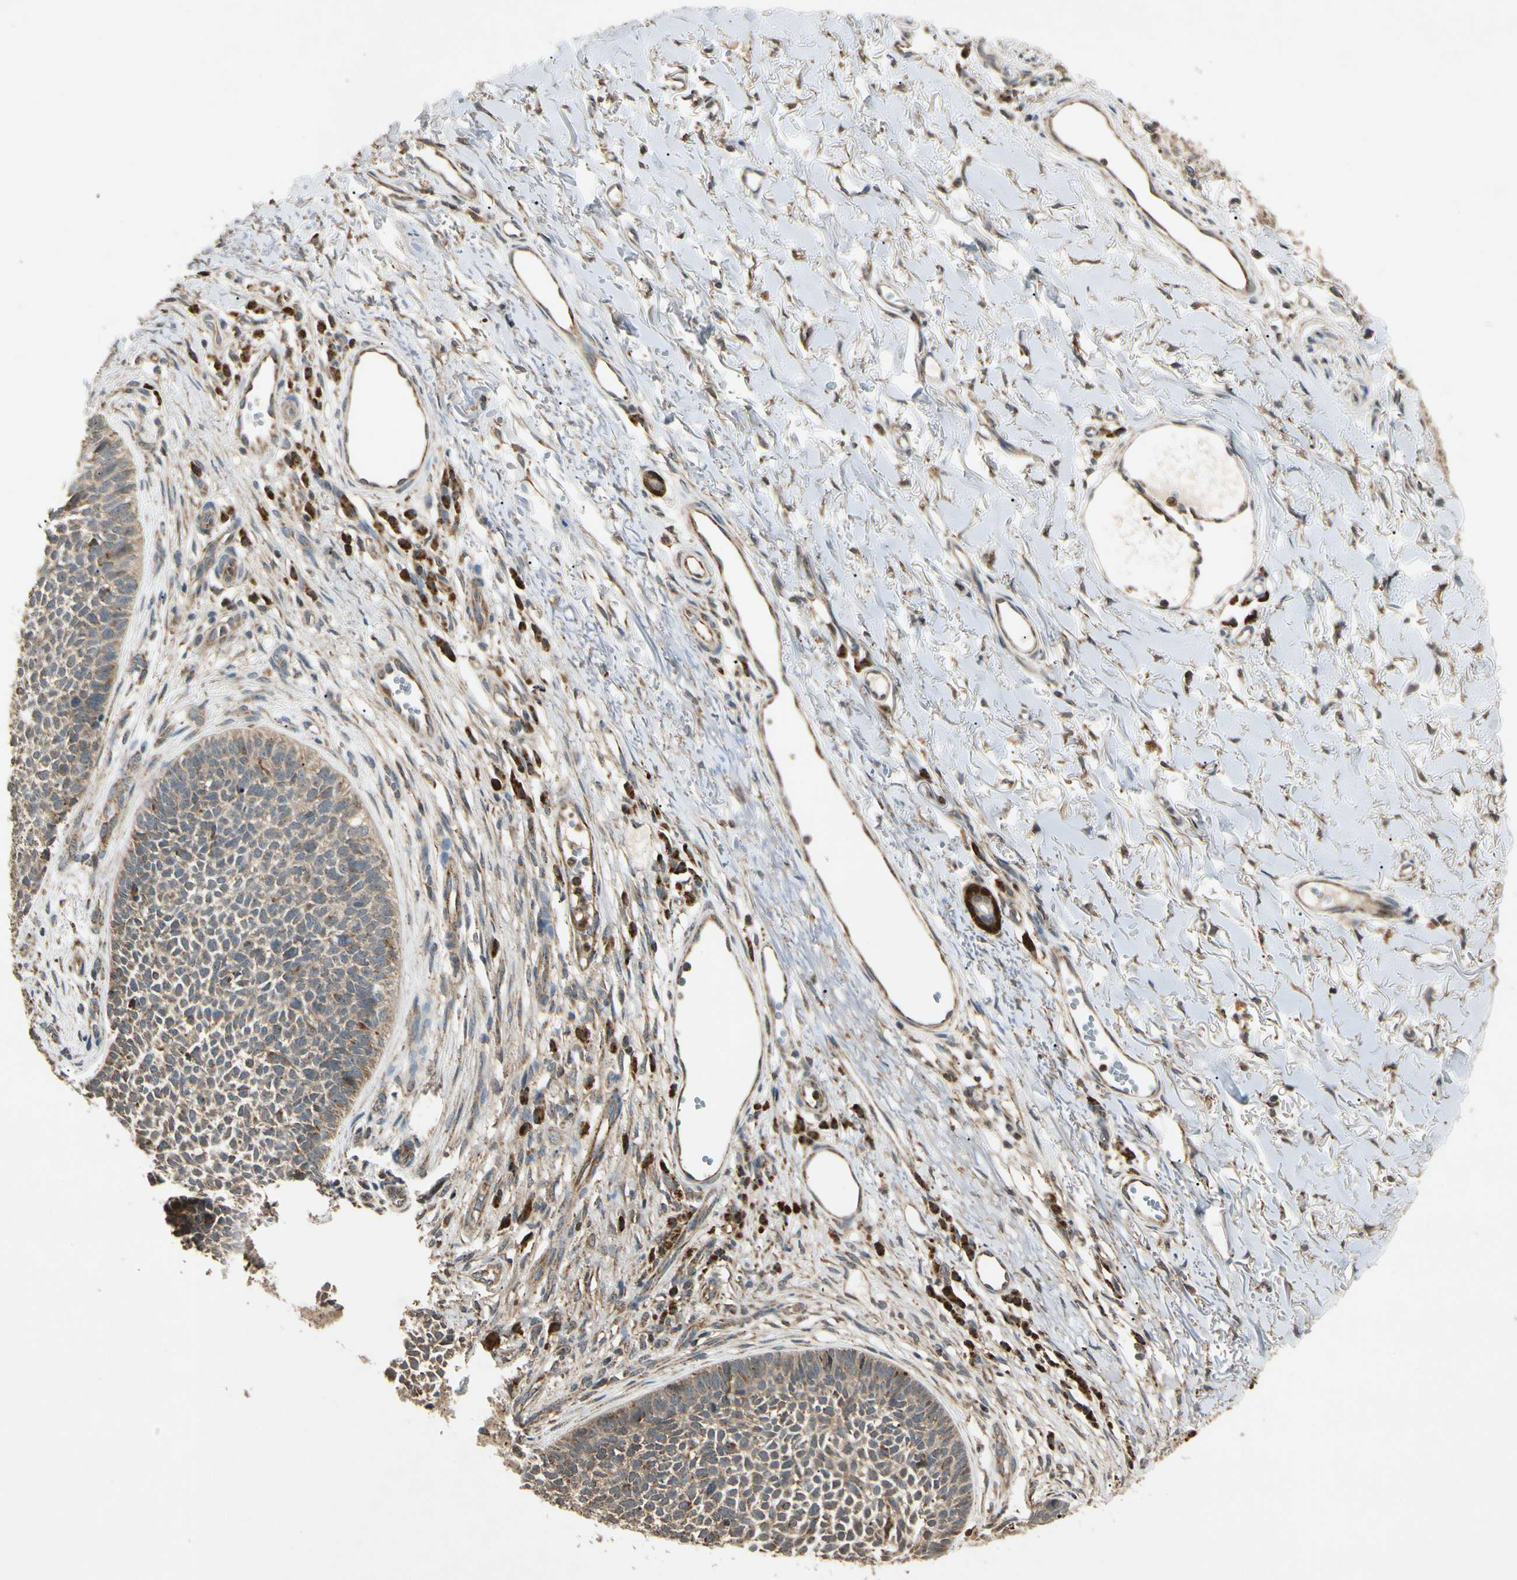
{"staining": {"intensity": "weak", "quantity": ">75%", "location": "cytoplasmic/membranous"}, "tissue": "skin cancer", "cell_type": "Tumor cells", "image_type": "cancer", "snomed": [{"axis": "morphology", "description": "Basal cell carcinoma"}, {"axis": "topography", "description": "Skin"}], "caption": "Brown immunohistochemical staining in skin cancer shows weak cytoplasmic/membranous staining in approximately >75% of tumor cells.", "gene": "PRDX5", "patient": {"sex": "female", "age": 84}}